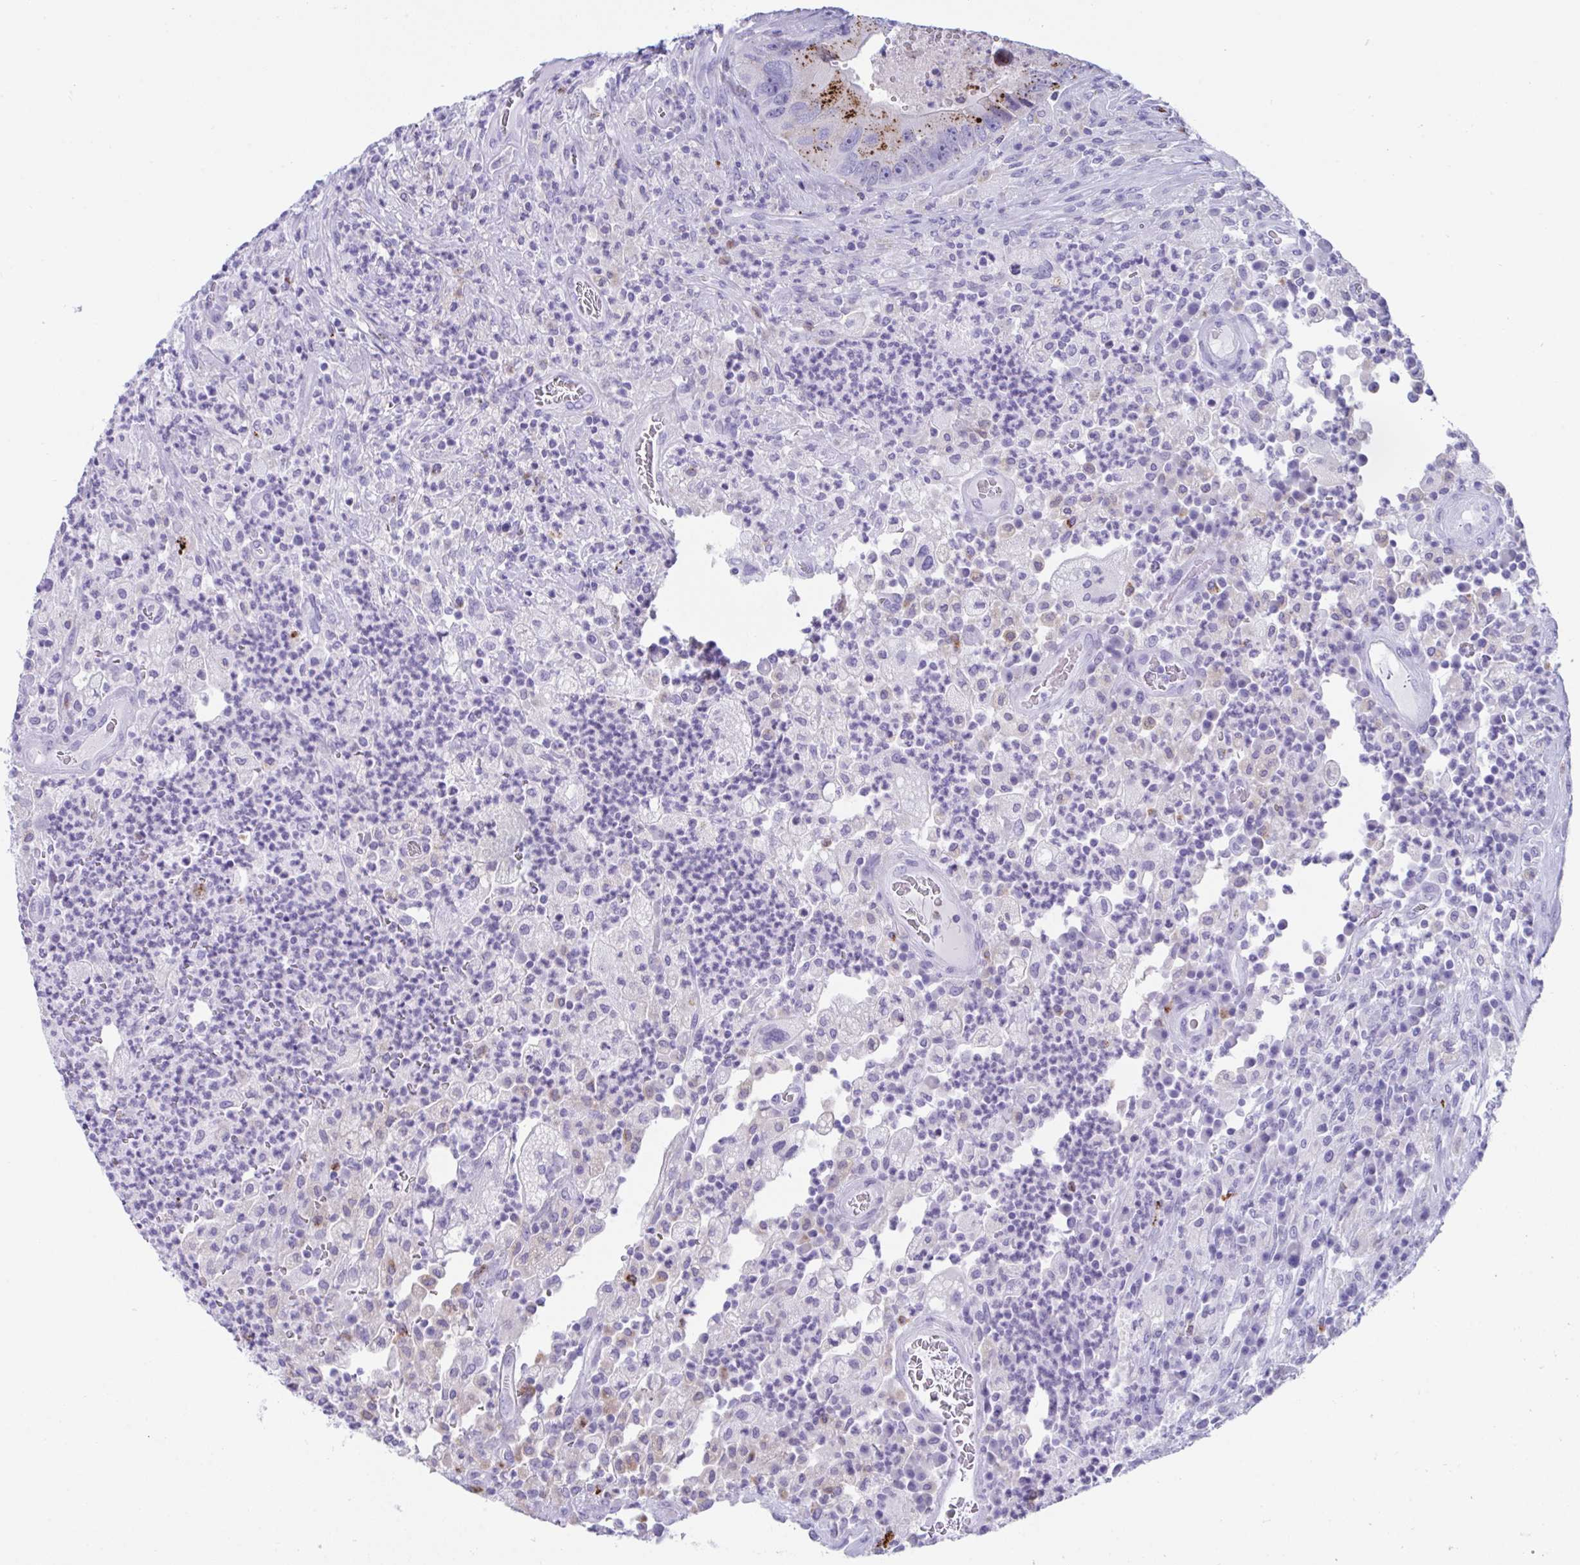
{"staining": {"intensity": "moderate", "quantity": "<25%", "location": "cytoplasmic/membranous"}, "tissue": "colorectal cancer", "cell_type": "Tumor cells", "image_type": "cancer", "snomed": [{"axis": "morphology", "description": "Adenocarcinoma, NOS"}, {"axis": "topography", "description": "Colon"}], "caption": "Immunohistochemistry (DAB (3,3'-diaminobenzidine)) staining of adenocarcinoma (colorectal) demonstrates moderate cytoplasmic/membranous protein positivity in approximately <25% of tumor cells.", "gene": "CPVL", "patient": {"sex": "female", "age": 86}}